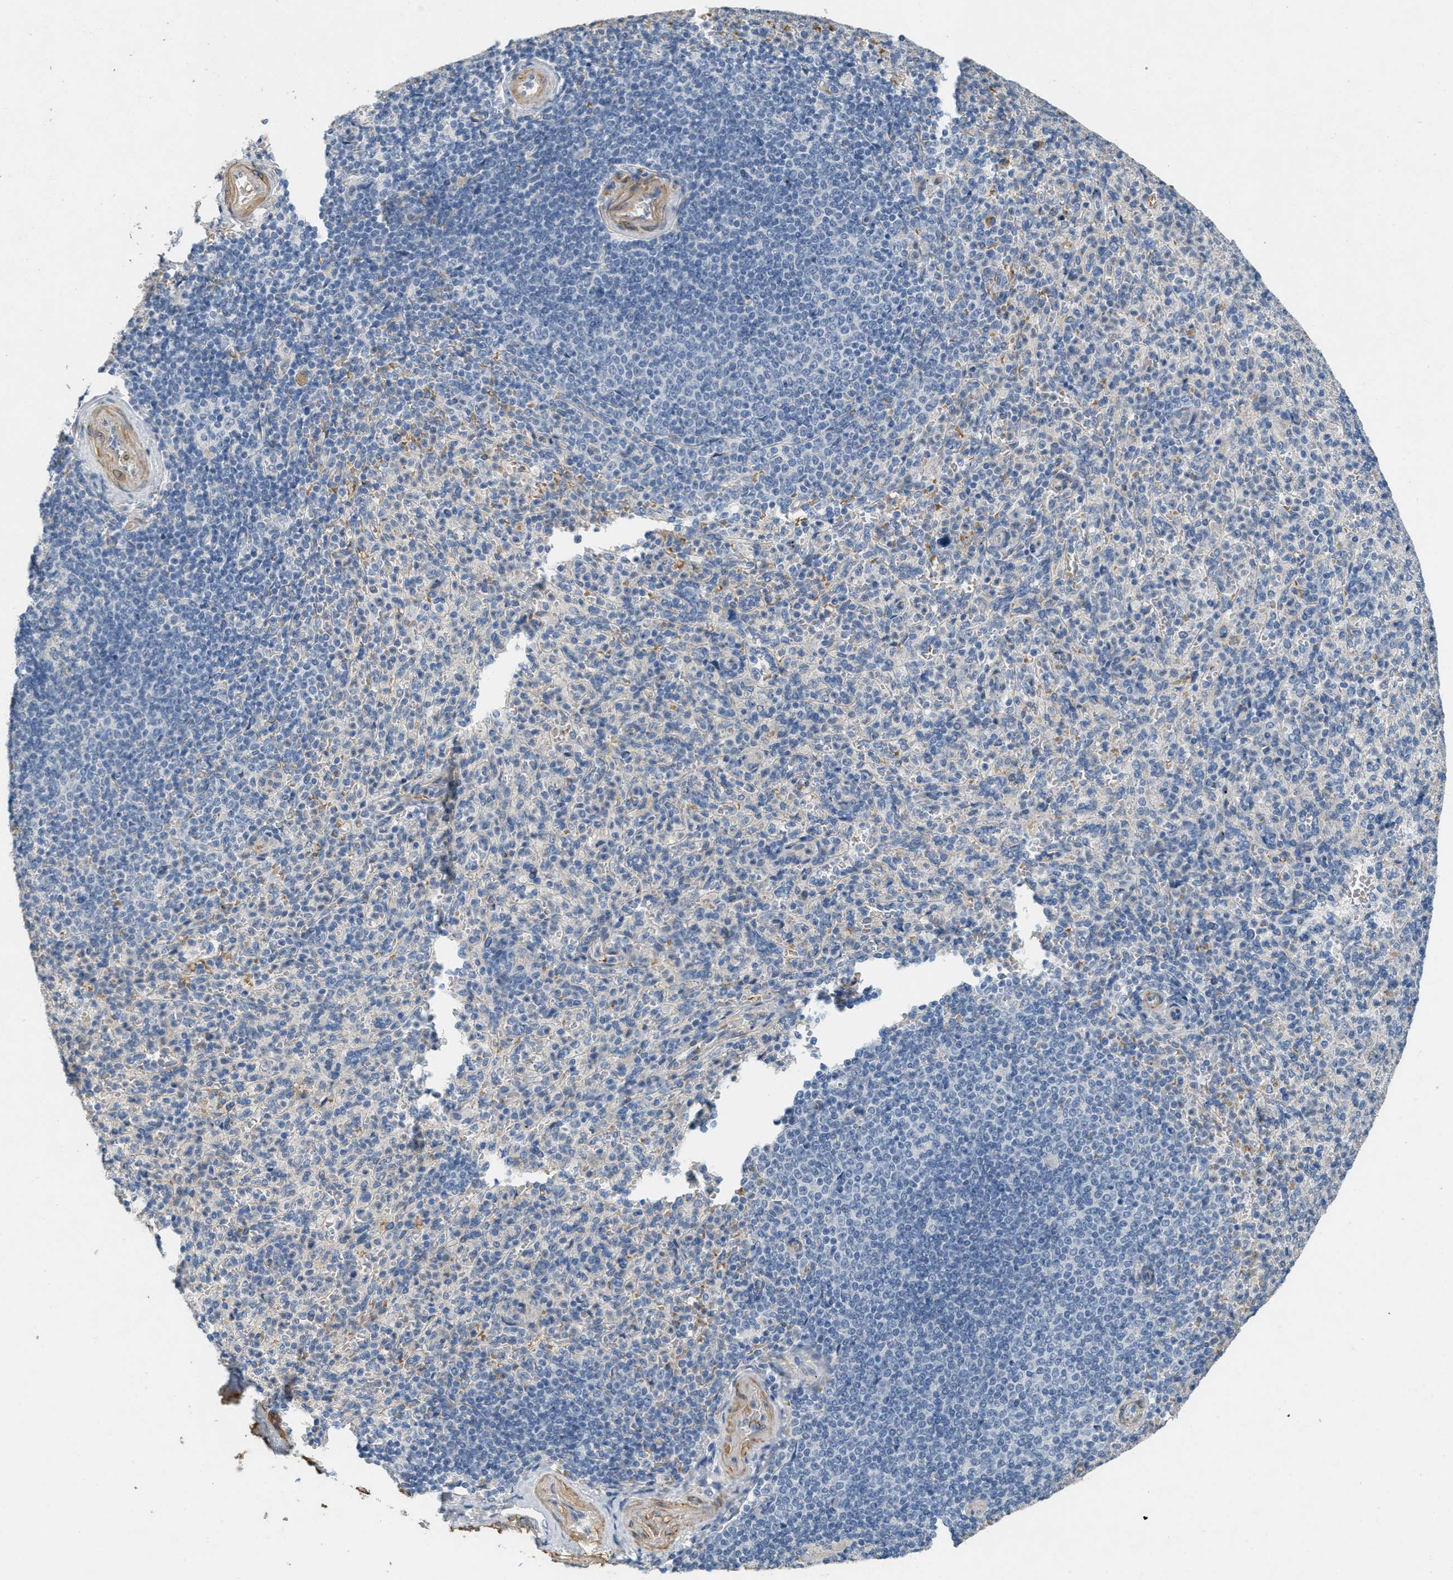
{"staining": {"intensity": "negative", "quantity": "none", "location": "none"}, "tissue": "spleen", "cell_type": "Cells in red pulp", "image_type": "normal", "snomed": [{"axis": "morphology", "description": "Normal tissue, NOS"}, {"axis": "topography", "description": "Spleen"}], "caption": "Image shows no significant protein positivity in cells in red pulp of normal spleen.", "gene": "MRS2", "patient": {"sex": "male", "age": 36}}